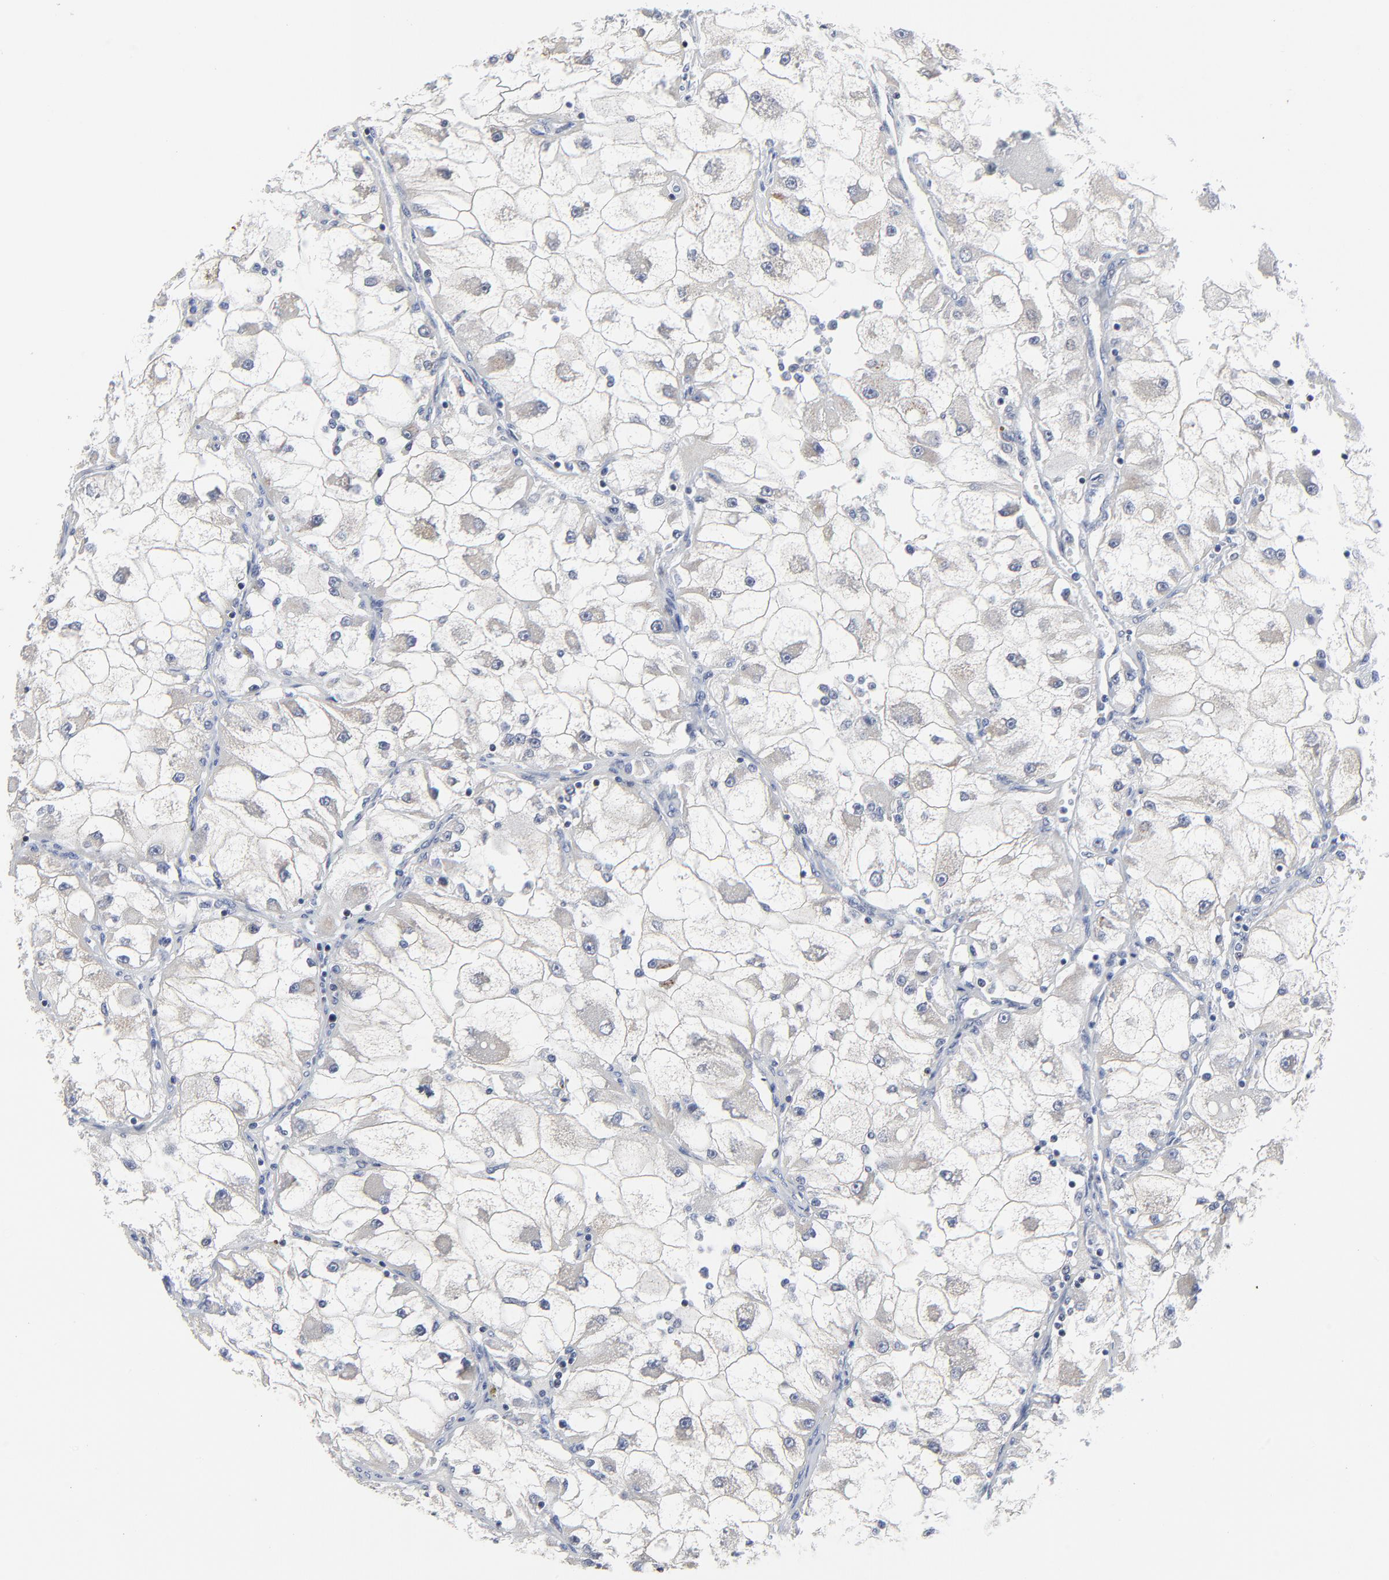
{"staining": {"intensity": "negative", "quantity": "none", "location": "none"}, "tissue": "renal cancer", "cell_type": "Tumor cells", "image_type": "cancer", "snomed": [{"axis": "morphology", "description": "Adenocarcinoma, NOS"}, {"axis": "topography", "description": "Kidney"}], "caption": "Tumor cells are negative for protein expression in human adenocarcinoma (renal). (IHC, brightfield microscopy, high magnification).", "gene": "LNX1", "patient": {"sex": "female", "age": 73}}